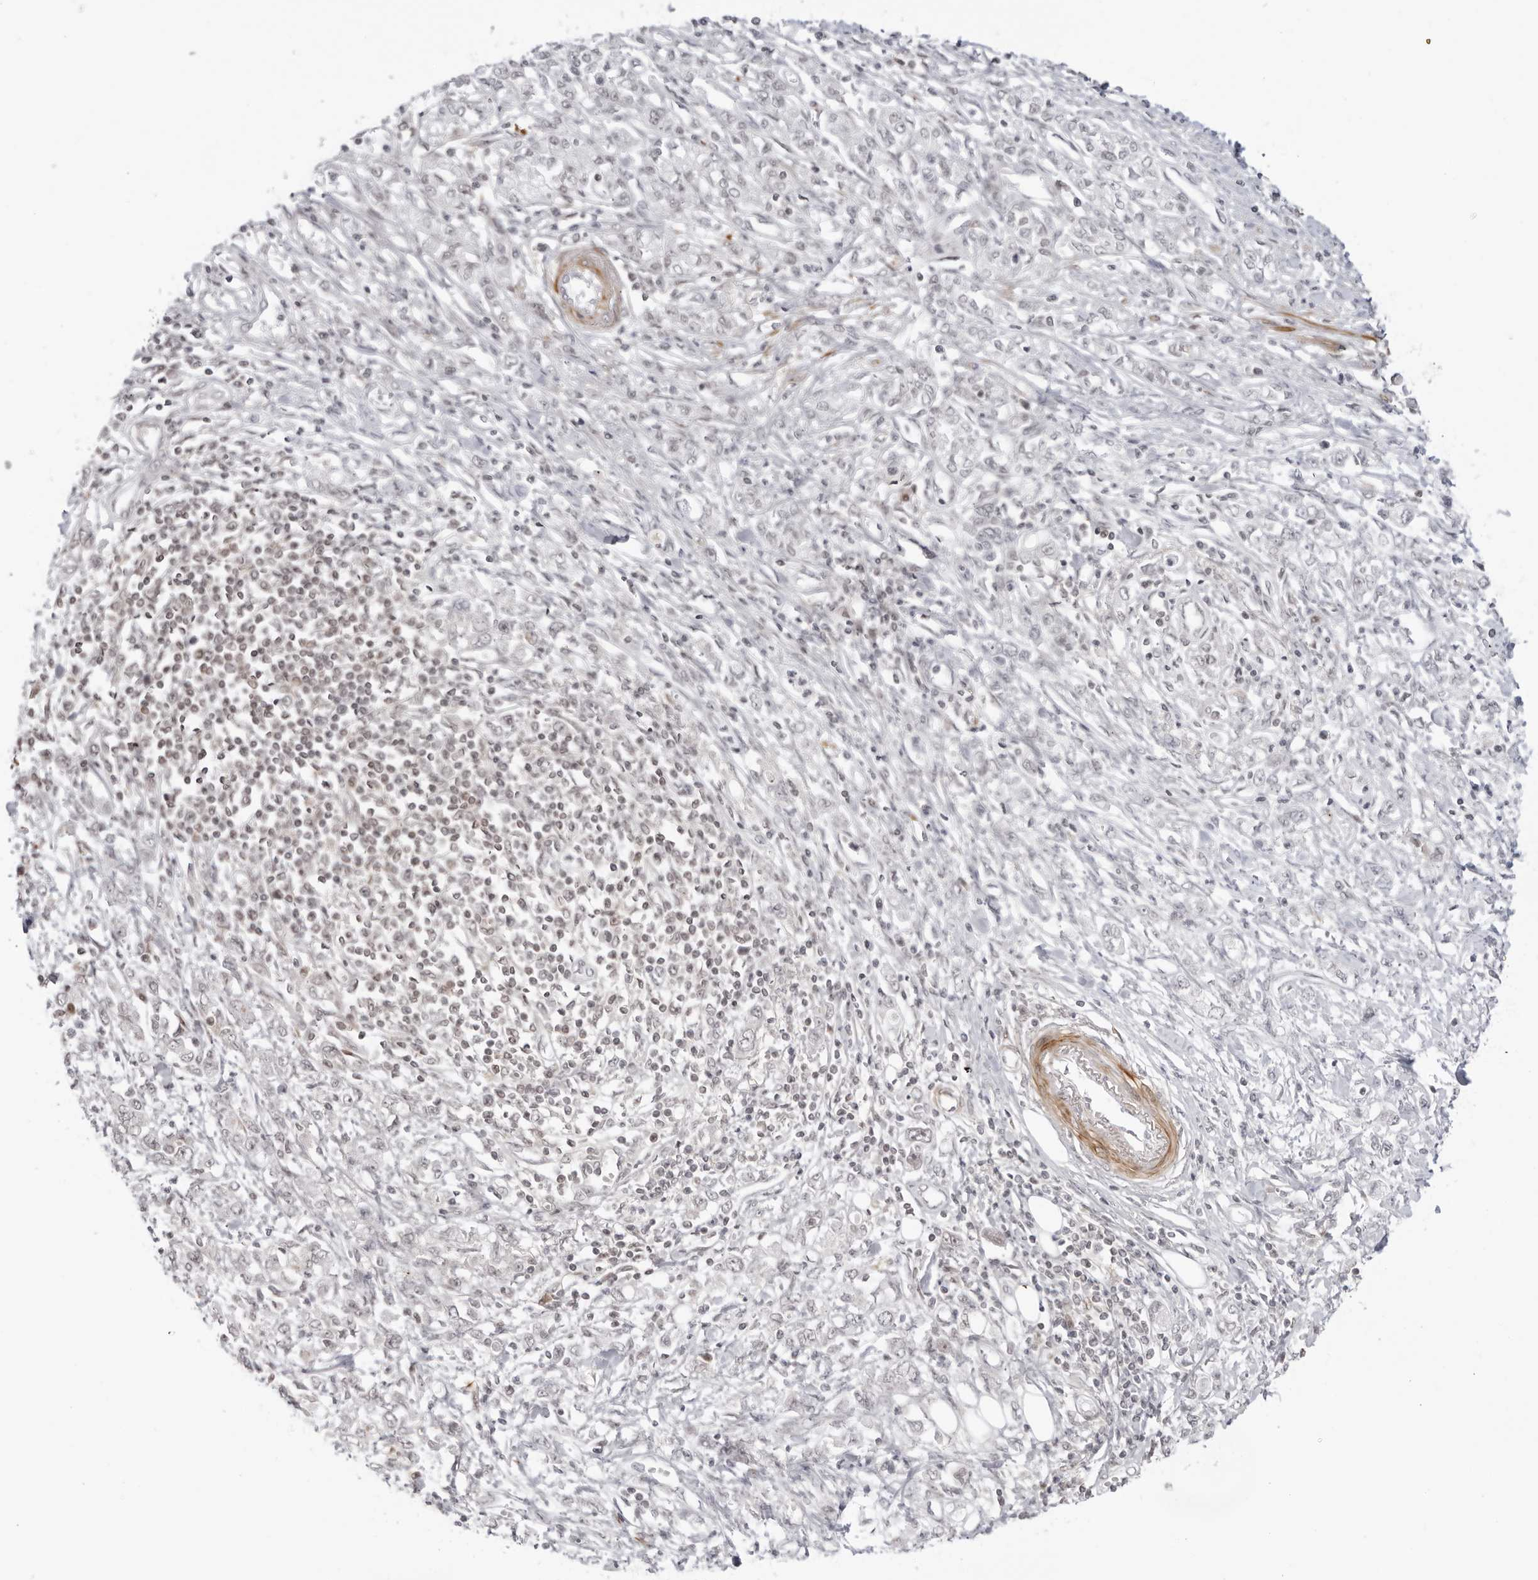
{"staining": {"intensity": "negative", "quantity": "none", "location": "none"}, "tissue": "stomach cancer", "cell_type": "Tumor cells", "image_type": "cancer", "snomed": [{"axis": "morphology", "description": "Adenocarcinoma, NOS"}, {"axis": "topography", "description": "Stomach"}], "caption": "This is an immunohistochemistry (IHC) histopathology image of human stomach cancer (adenocarcinoma). There is no expression in tumor cells.", "gene": "RNF146", "patient": {"sex": "female", "age": 76}}